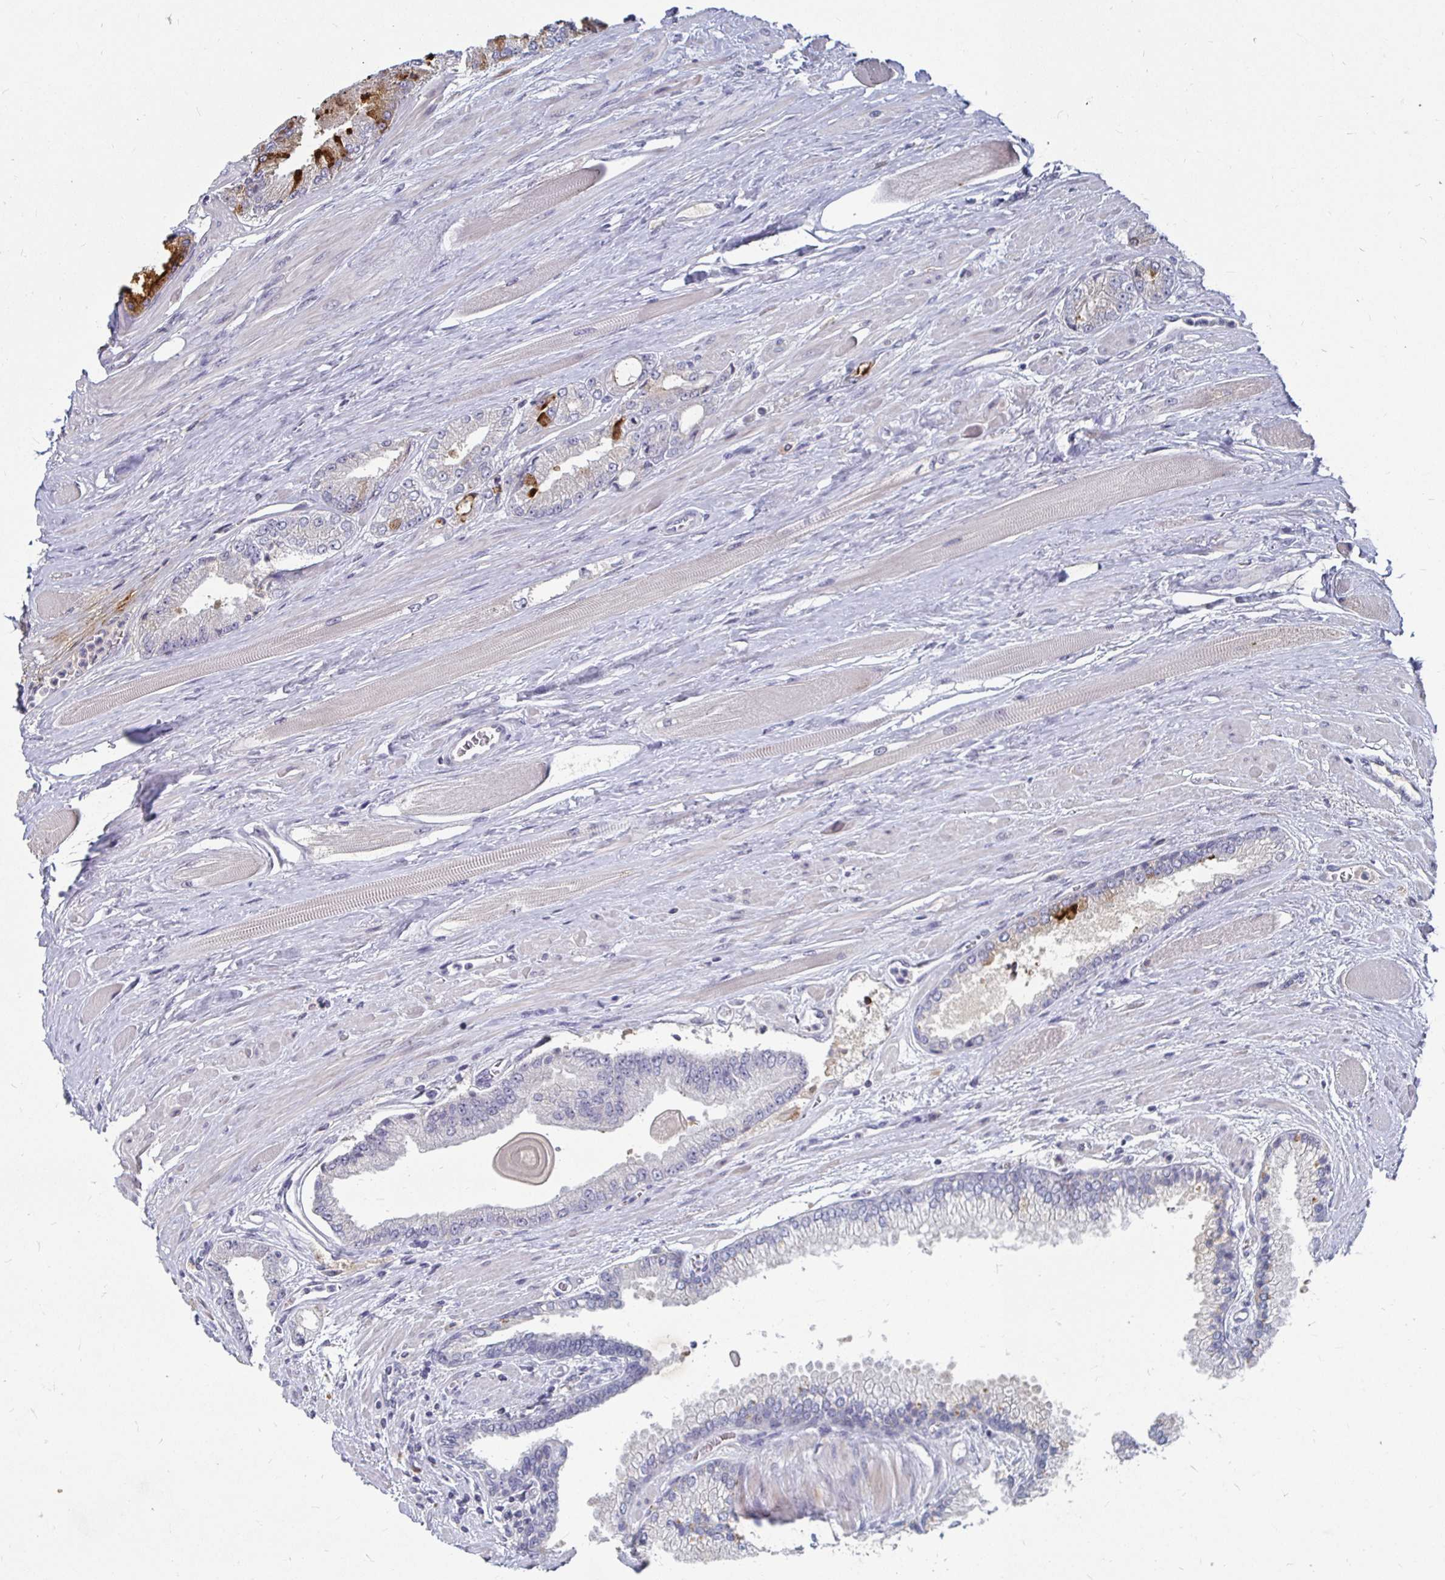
{"staining": {"intensity": "negative", "quantity": "none", "location": "none"}, "tissue": "prostate cancer", "cell_type": "Tumor cells", "image_type": "cancer", "snomed": [{"axis": "morphology", "description": "Adenocarcinoma, Low grade"}, {"axis": "topography", "description": "Prostate"}], "caption": "There is no significant expression in tumor cells of adenocarcinoma (low-grade) (prostate).", "gene": "RNF144B", "patient": {"sex": "male", "age": 67}}